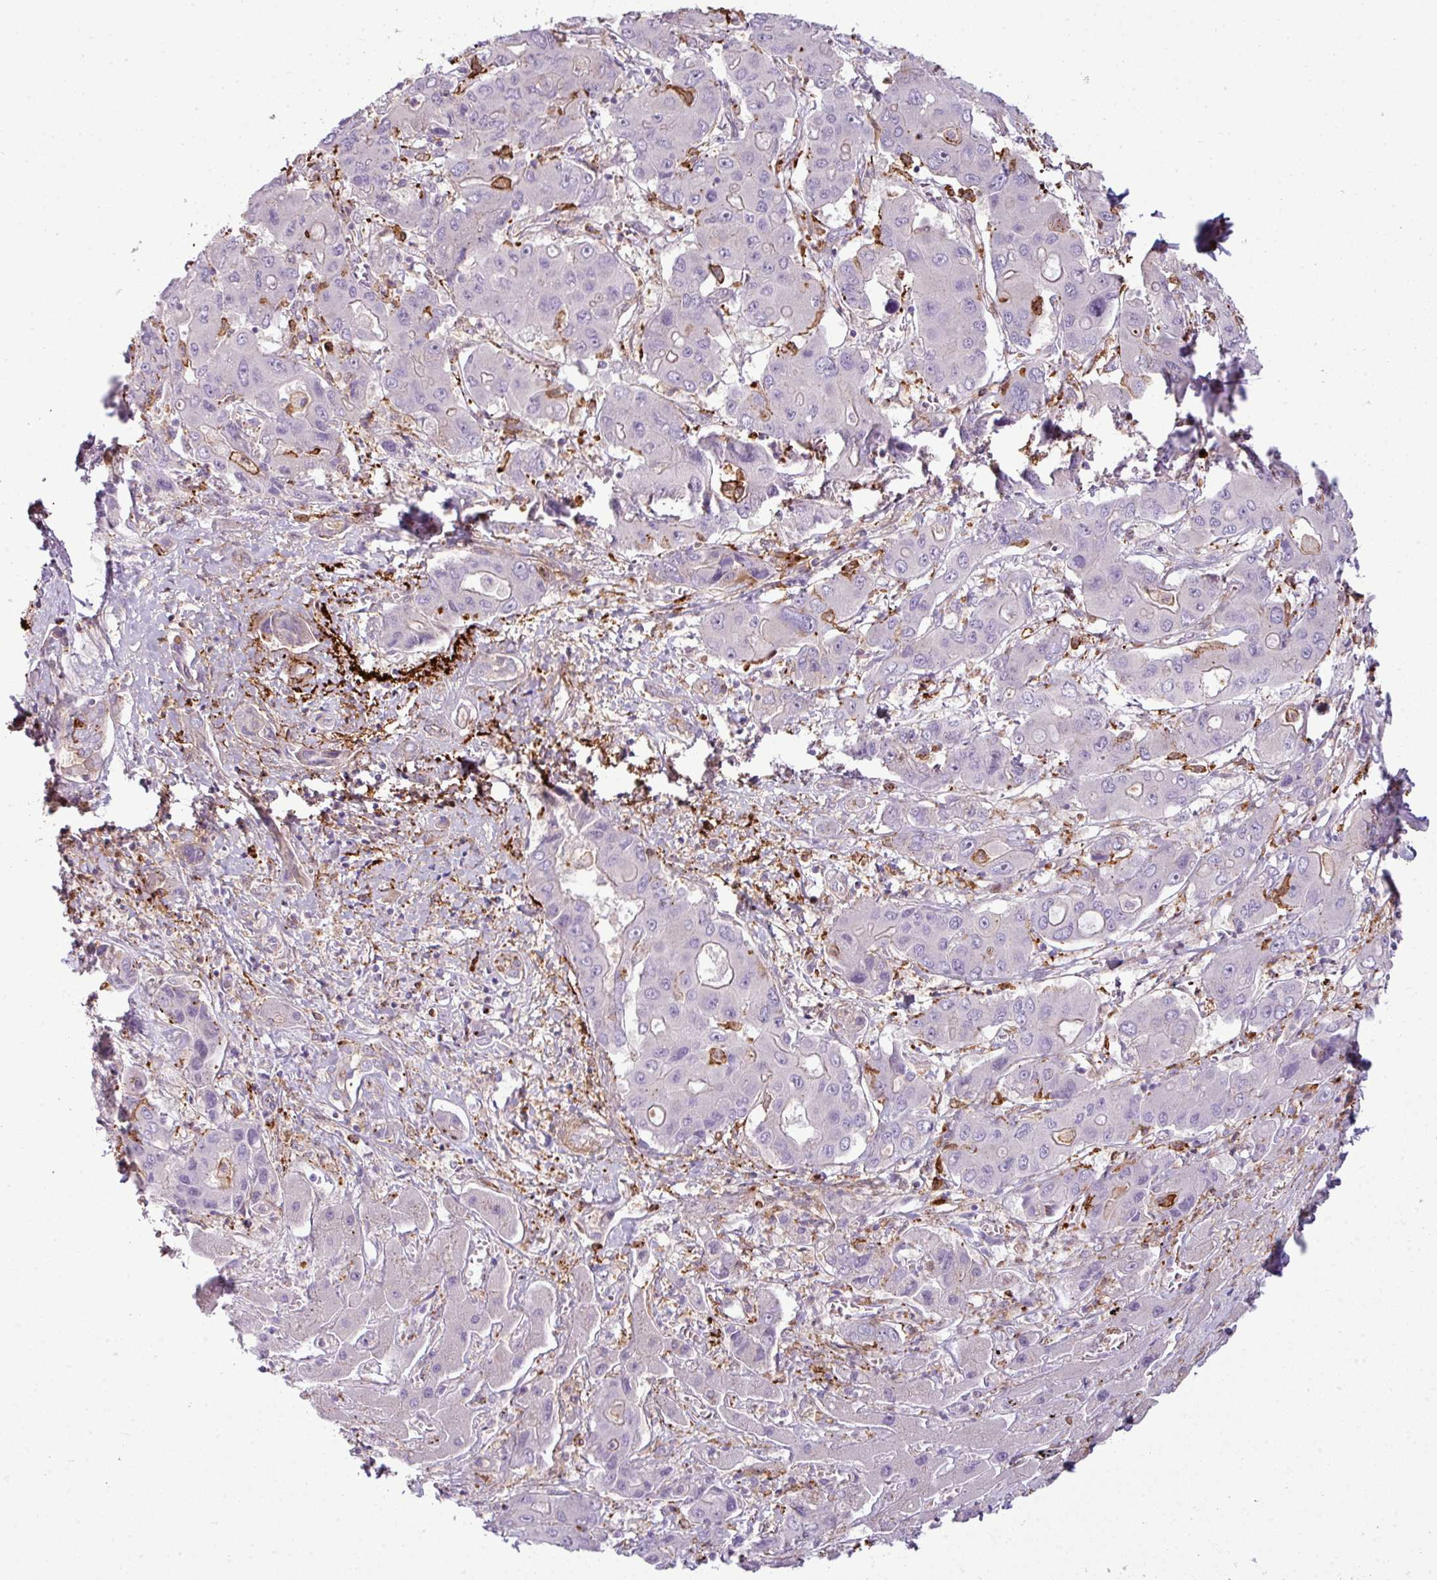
{"staining": {"intensity": "negative", "quantity": "none", "location": "none"}, "tissue": "liver cancer", "cell_type": "Tumor cells", "image_type": "cancer", "snomed": [{"axis": "morphology", "description": "Cholangiocarcinoma"}, {"axis": "topography", "description": "Liver"}], "caption": "The IHC histopathology image has no significant staining in tumor cells of liver cancer tissue.", "gene": "COL8A1", "patient": {"sex": "male", "age": 67}}